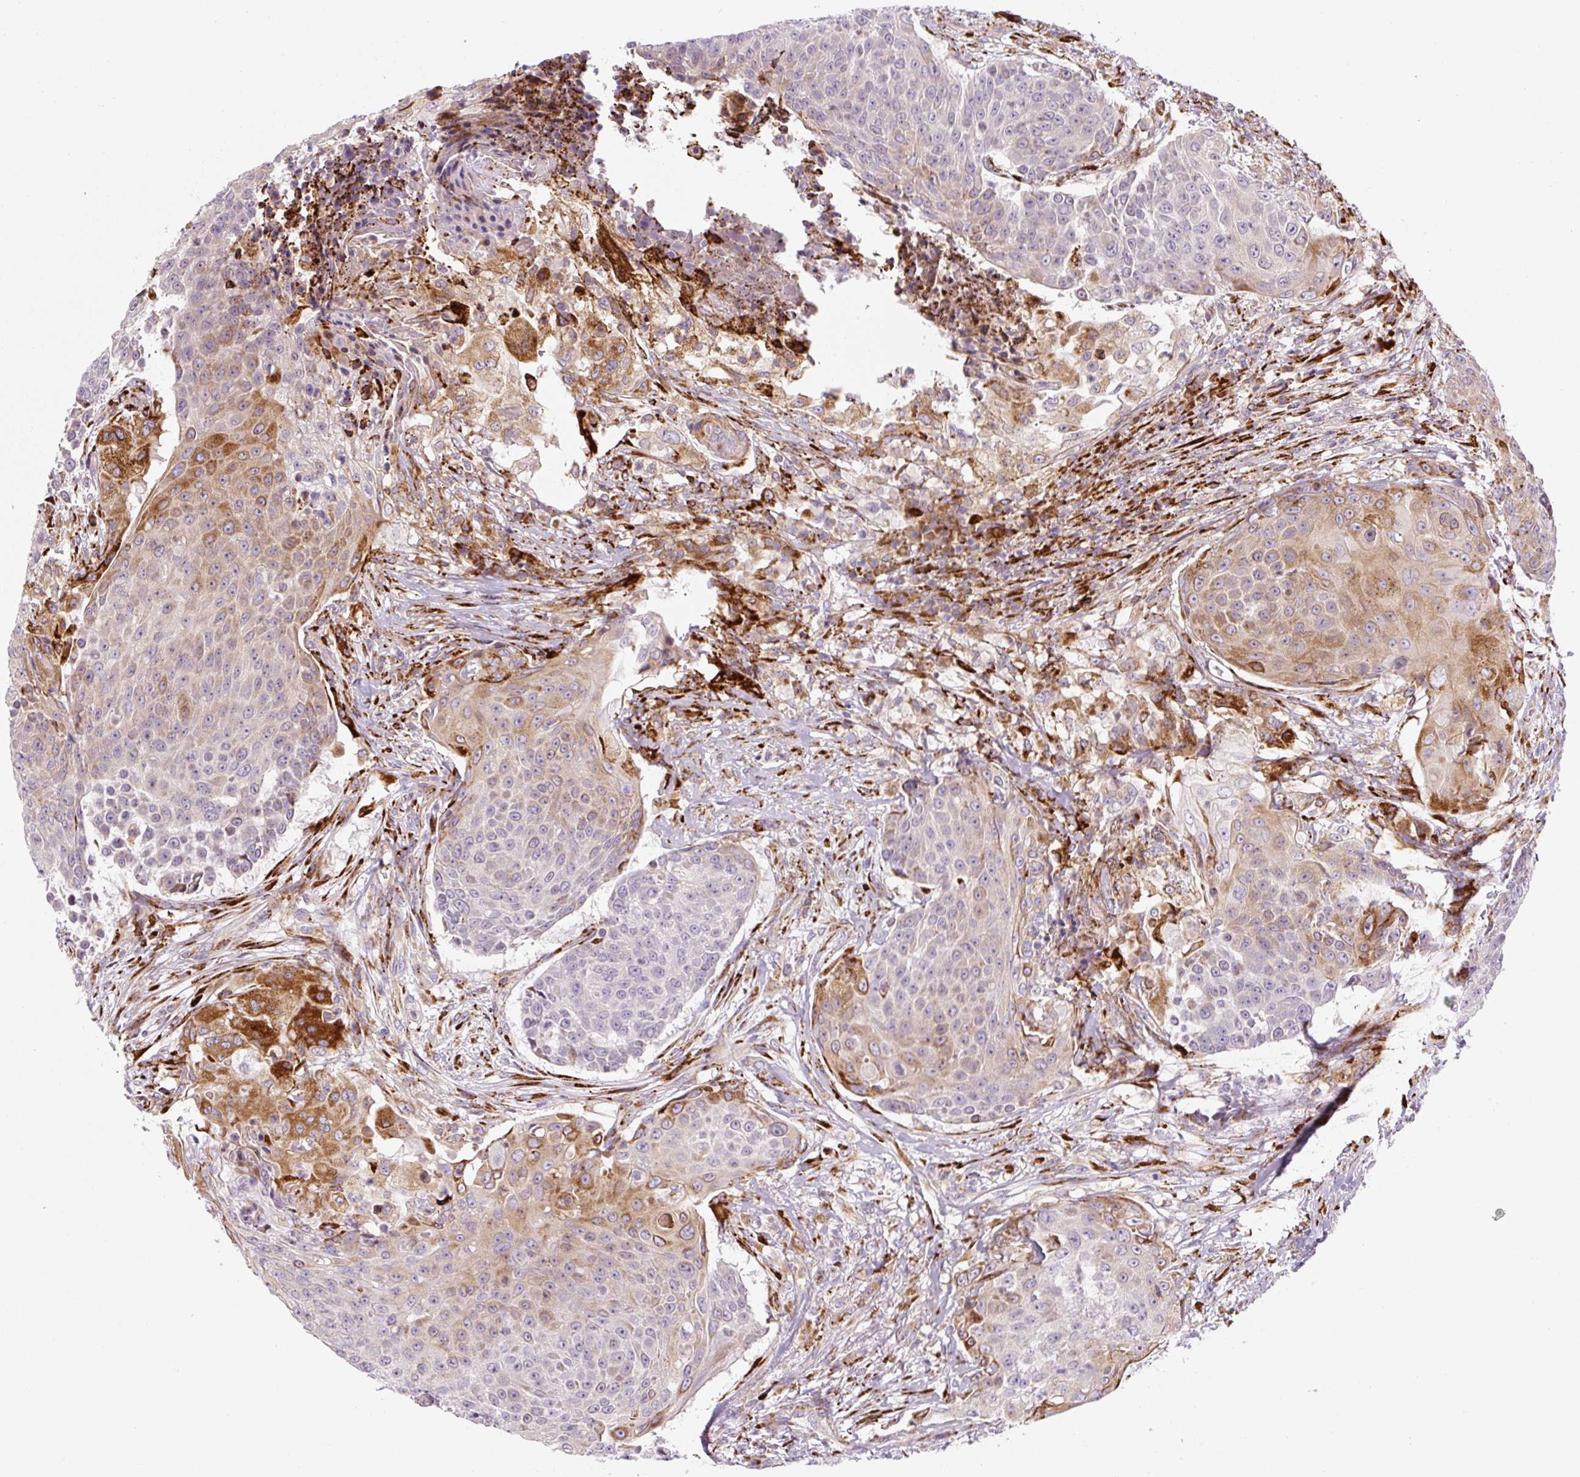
{"staining": {"intensity": "strong", "quantity": "<25%", "location": "cytoplasmic/membranous"}, "tissue": "urothelial cancer", "cell_type": "Tumor cells", "image_type": "cancer", "snomed": [{"axis": "morphology", "description": "Urothelial carcinoma, High grade"}, {"axis": "topography", "description": "Urinary bladder"}], "caption": "Immunohistochemical staining of human urothelial cancer displays medium levels of strong cytoplasmic/membranous protein expression in approximately <25% of tumor cells.", "gene": "DISP3", "patient": {"sex": "female", "age": 63}}